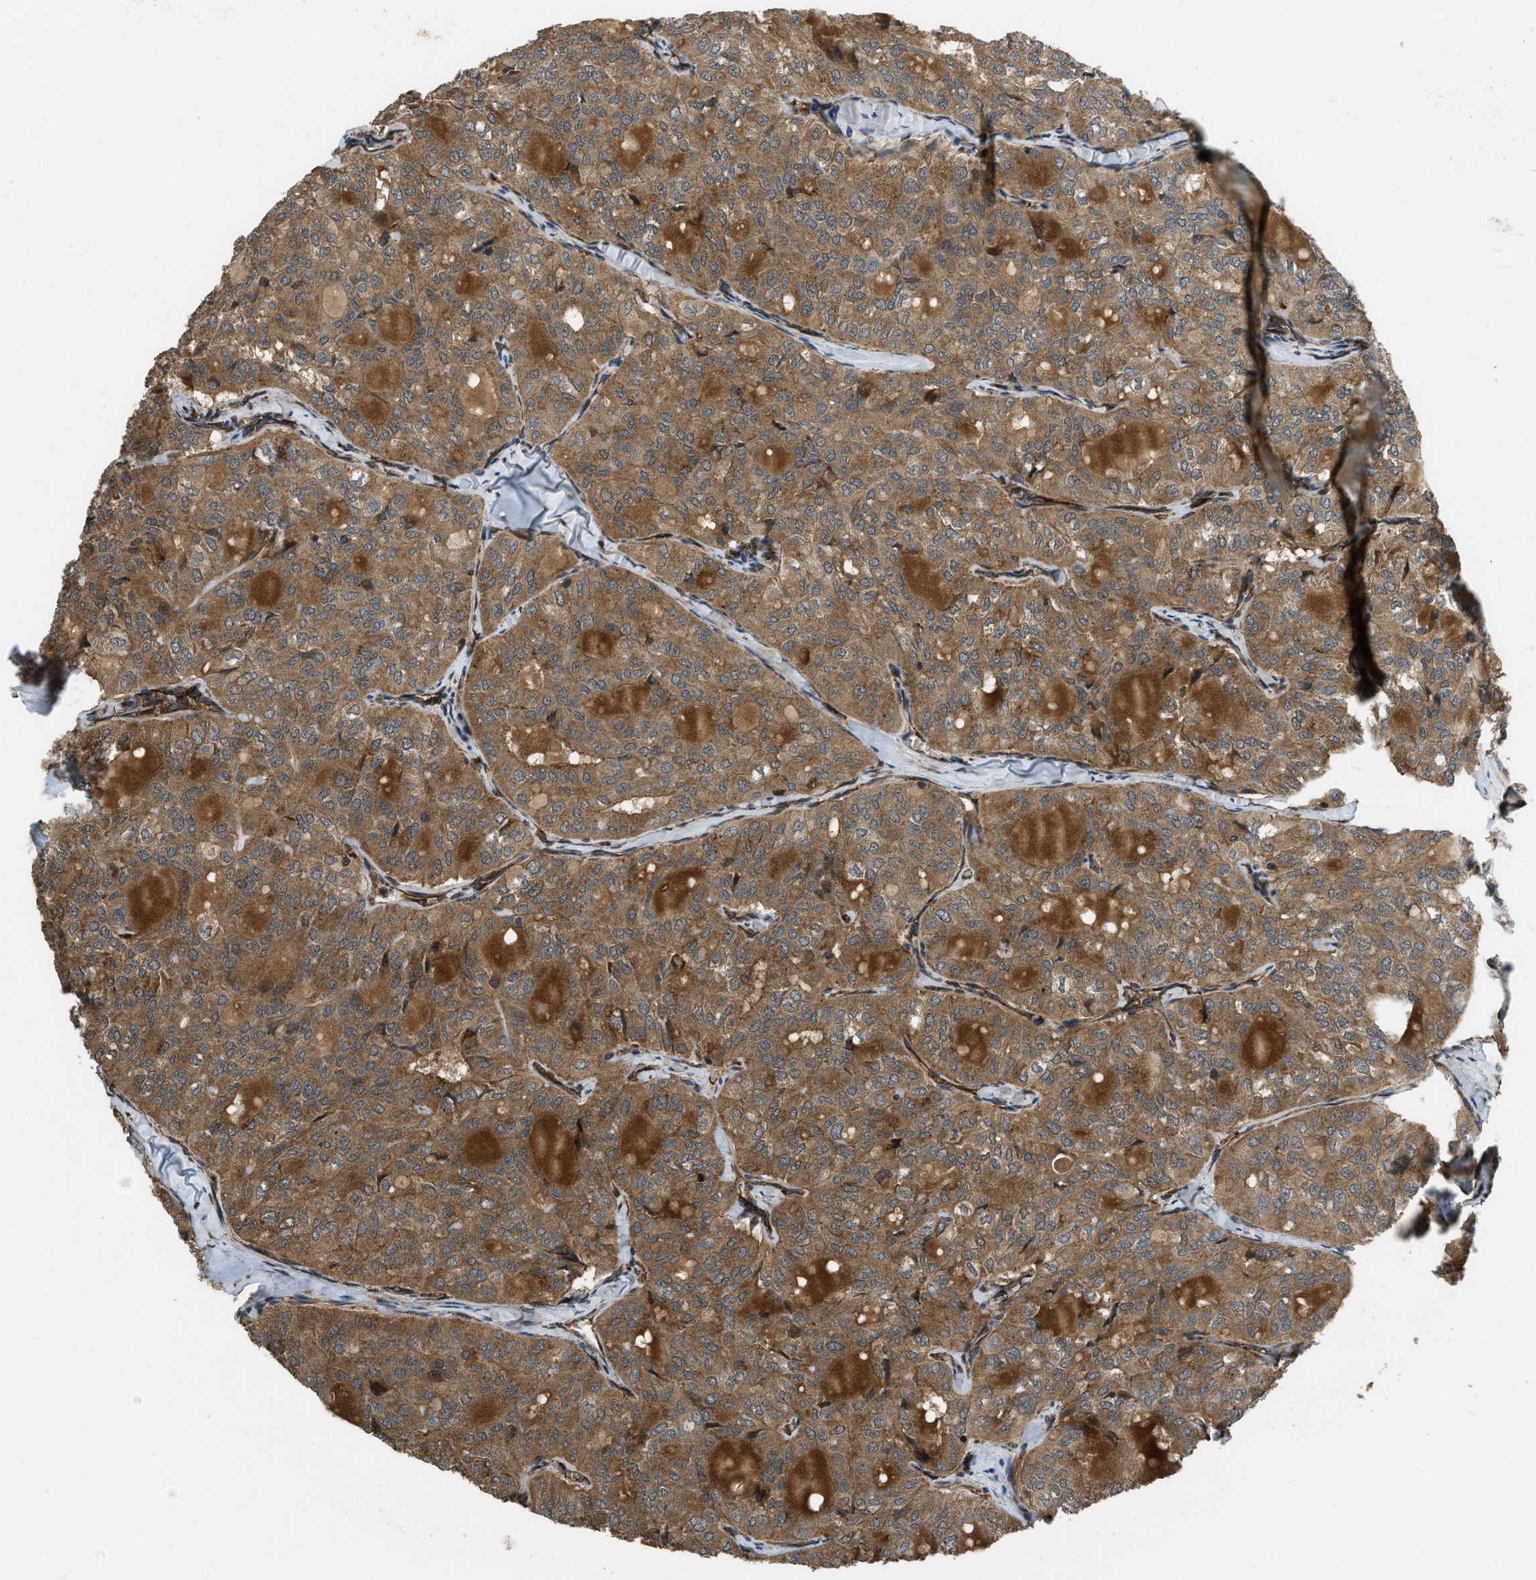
{"staining": {"intensity": "moderate", "quantity": ">75%", "location": "cytoplasmic/membranous"}, "tissue": "thyroid cancer", "cell_type": "Tumor cells", "image_type": "cancer", "snomed": [{"axis": "morphology", "description": "Follicular adenoma carcinoma, NOS"}, {"axis": "topography", "description": "Thyroid gland"}], "caption": "Thyroid follicular adenoma carcinoma tissue reveals moderate cytoplasmic/membranous positivity in approximately >75% of tumor cells, visualized by immunohistochemistry. The staining was performed using DAB to visualize the protein expression in brown, while the nuclei were stained in blue with hematoxylin (Magnification: 20x).", "gene": "GGH", "patient": {"sex": "male", "age": 75}}